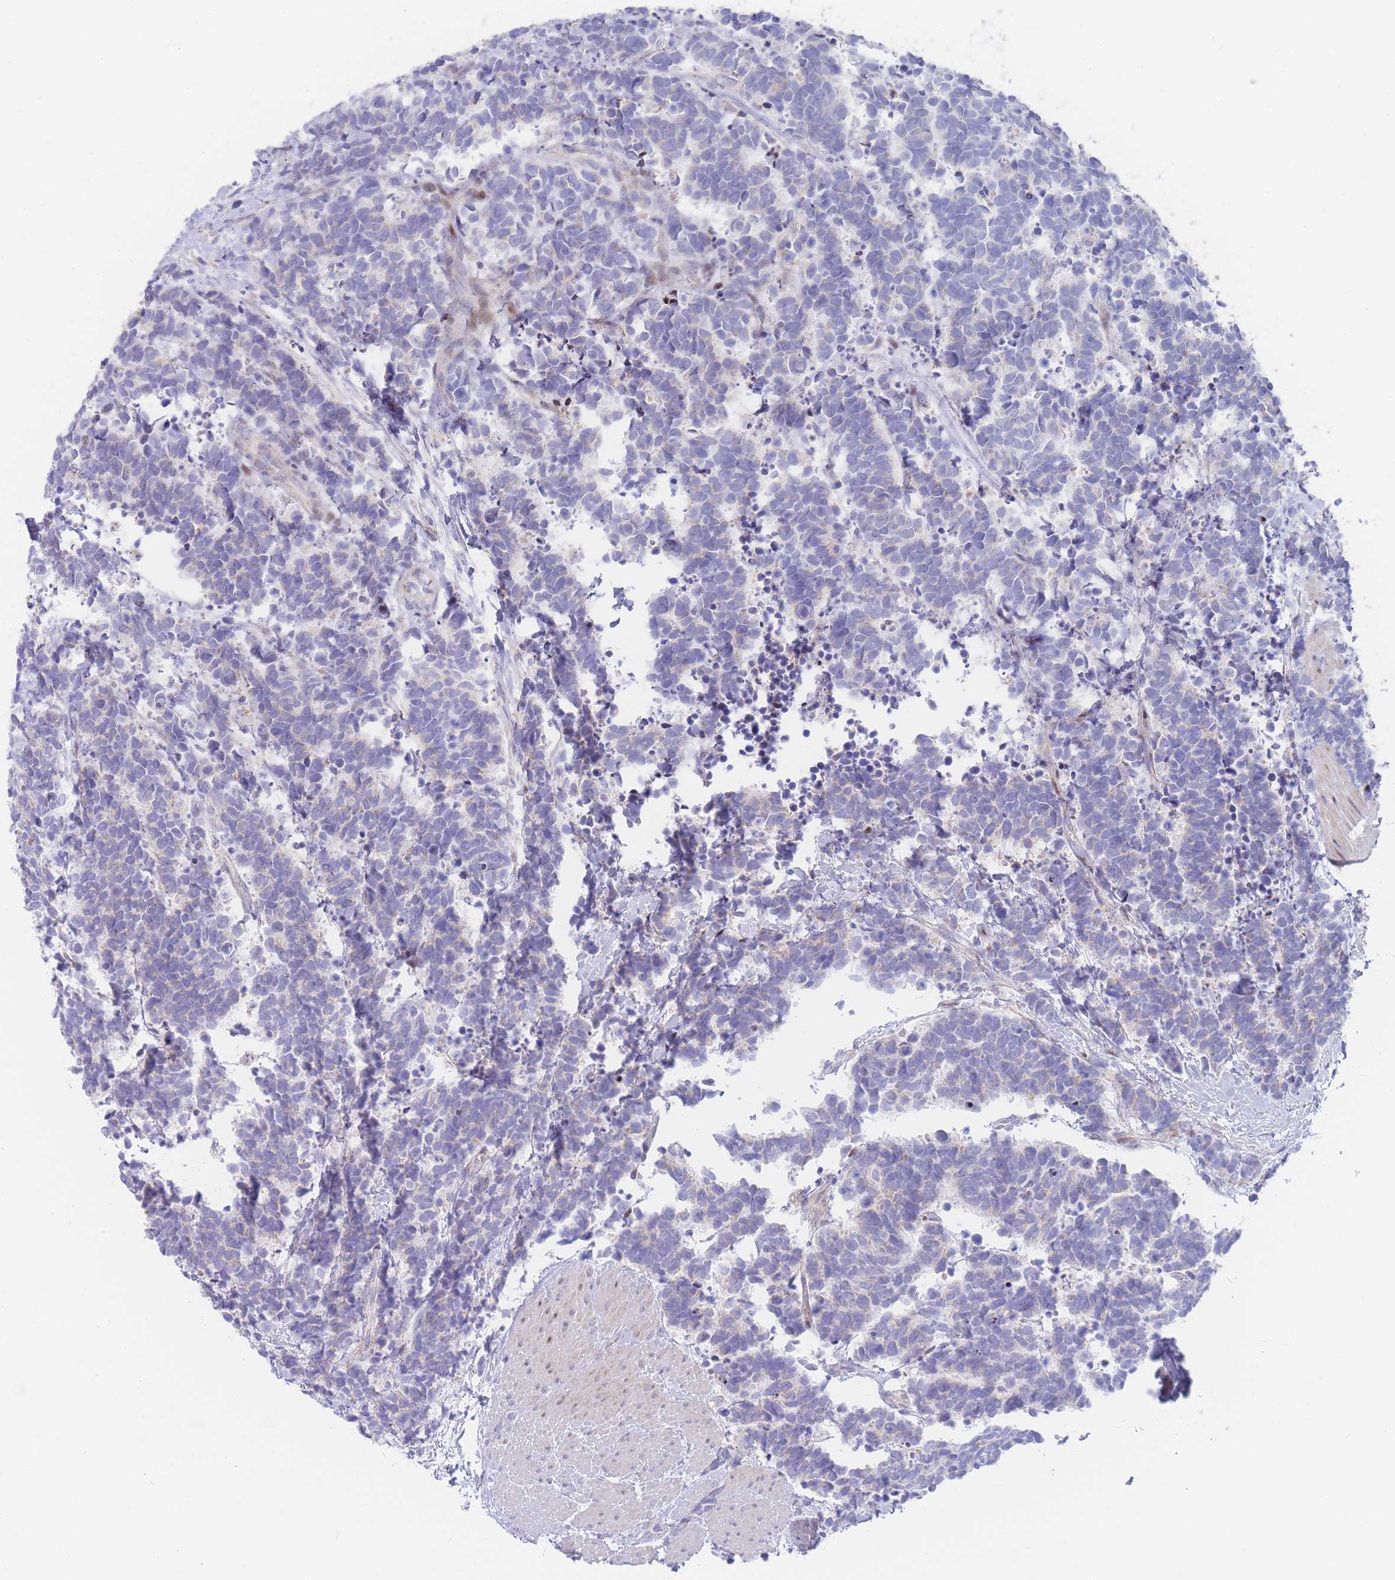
{"staining": {"intensity": "negative", "quantity": "none", "location": "none"}, "tissue": "carcinoid", "cell_type": "Tumor cells", "image_type": "cancer", "snomed": [{"axis": "morphology", "description": "Carcinoma, NOS"}, {"axis": "morphology", "description": "Carcinoid, malignant, NOS"}, {"axis": "topography", "description": "Prostate"}], "caption": "Immunohistochemistry (IHC) histopathology image of neoplastic tissue: carcinoid stained with DAB exhibits no significant protein staining in tumor cells.", "gene": "GPAM", "patient": {"sex": "male", "age": 57}}